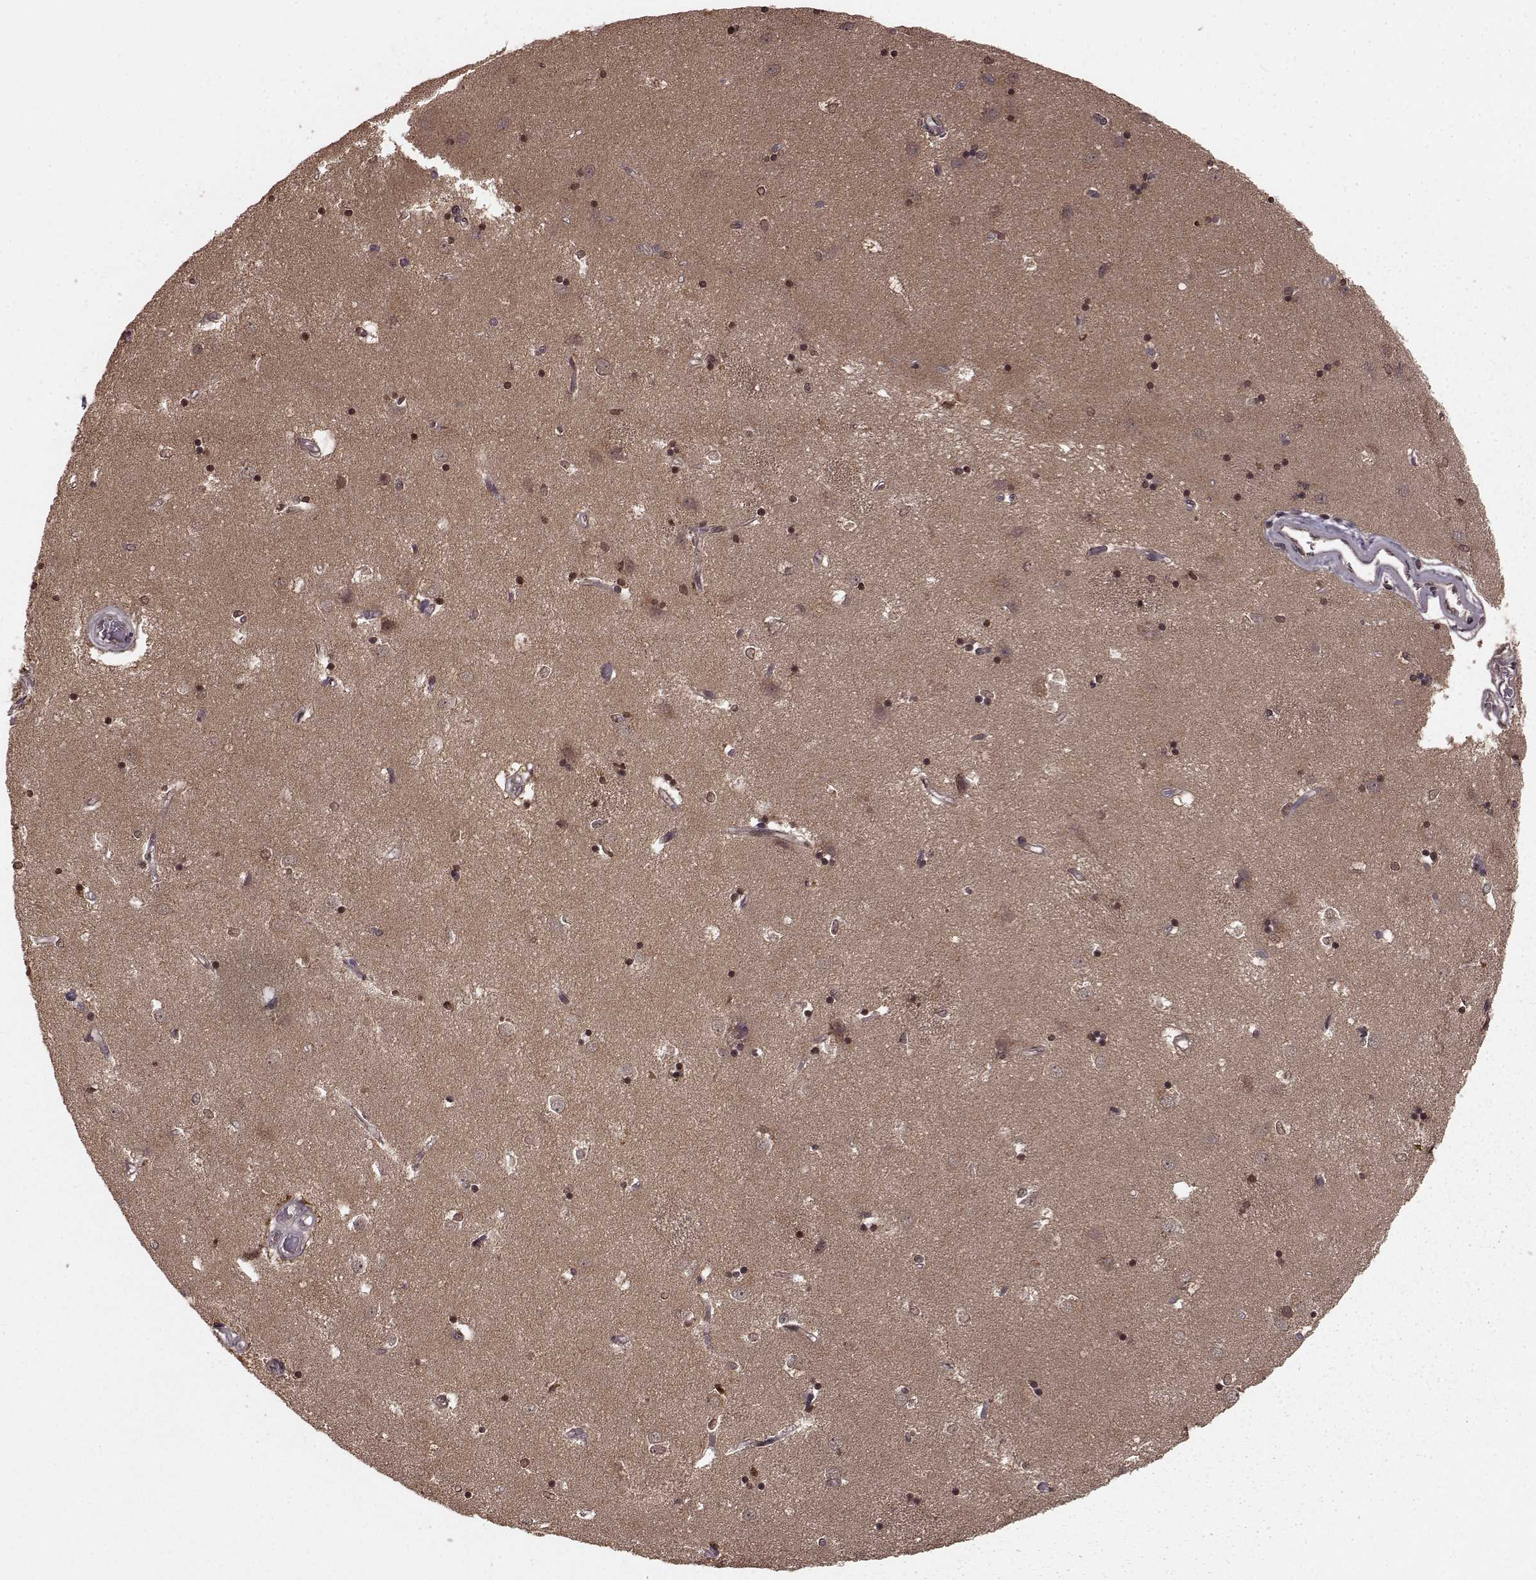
{"staining": {"intensity": "weak", "quantity": "25%-75%", "location": "nuclear"}, "tissue": "caudate", "cell_type": "Glial cells", "image_type": "normal", "snomed": [{"axis": "morphology", "description": "Normal tissue, NOS"}, {"axis": "topography", "description": "Lateral ventricle wall"}], "caption": "An immunohistochemistry photomicrograph of benign tissue is shown. Protein staining in brown labels weak nuclear positivity in caudate within glial cells. (Stains: DAB (3,3'-diaminobenzidine) in brown, nuclei in blue, Microscopy: brightfield microscopy at high magnification).", "gene": "GSS", "patient": {"sex": "male", "age": 54}}